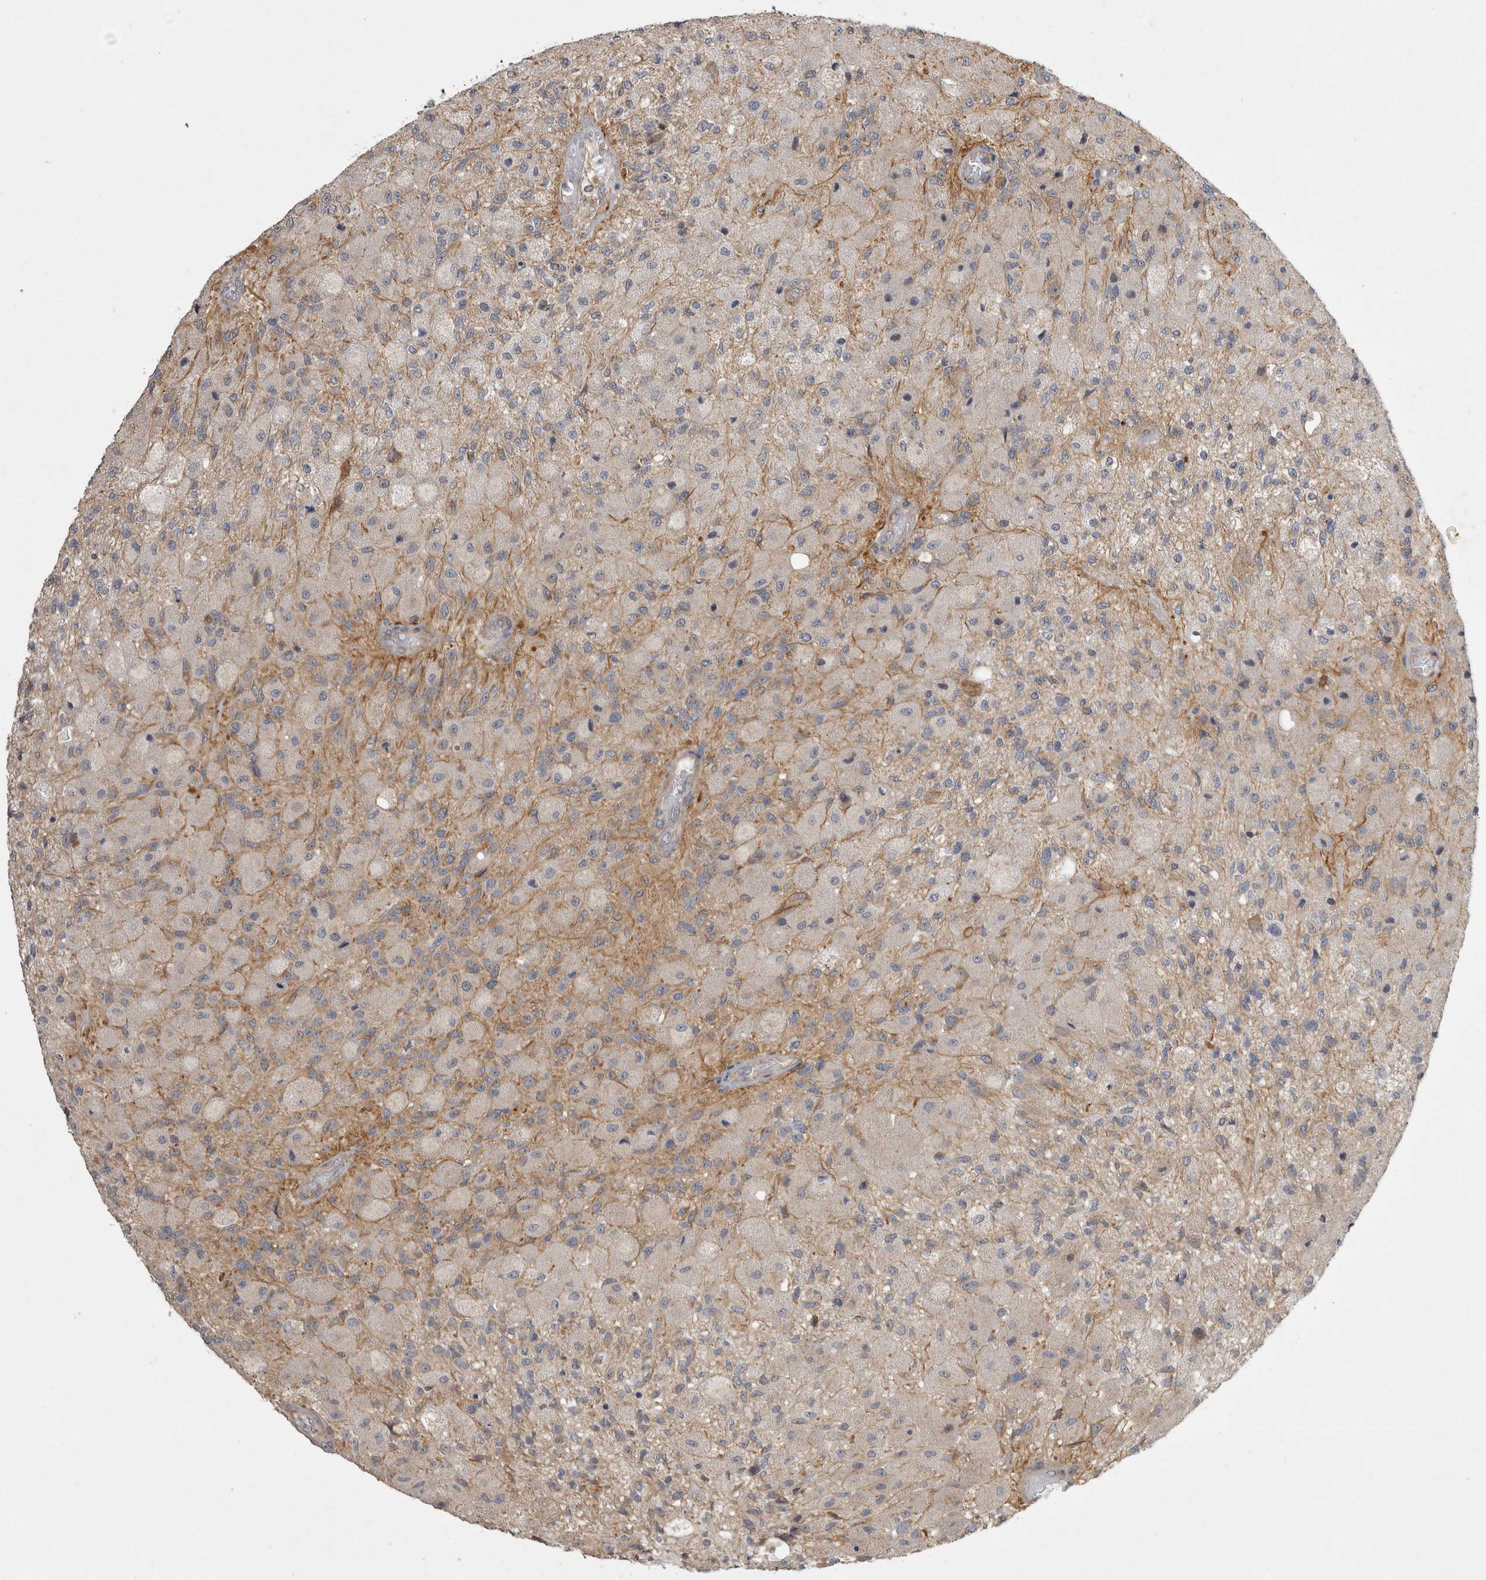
{"staining": {"intensity": "negative", "quantity": "none", "location": "none"}, "tissue": "glioma", "cell_type": "Tumor cells", "image_type": "cancer", "snomed": [{"axis": "morphology", "description": "Normal tissue, NOS"}, {"axis": "morphology", "description": "Glioma, malignant, High grade"}, {"axis": "topography", "description": "Cerebral cortex"}], "caption": "The micrograph reveals no staining of tumor cells in glioma.", "gene": "TSPOAP1", "patient": {"sex": "male", "age": 77}}